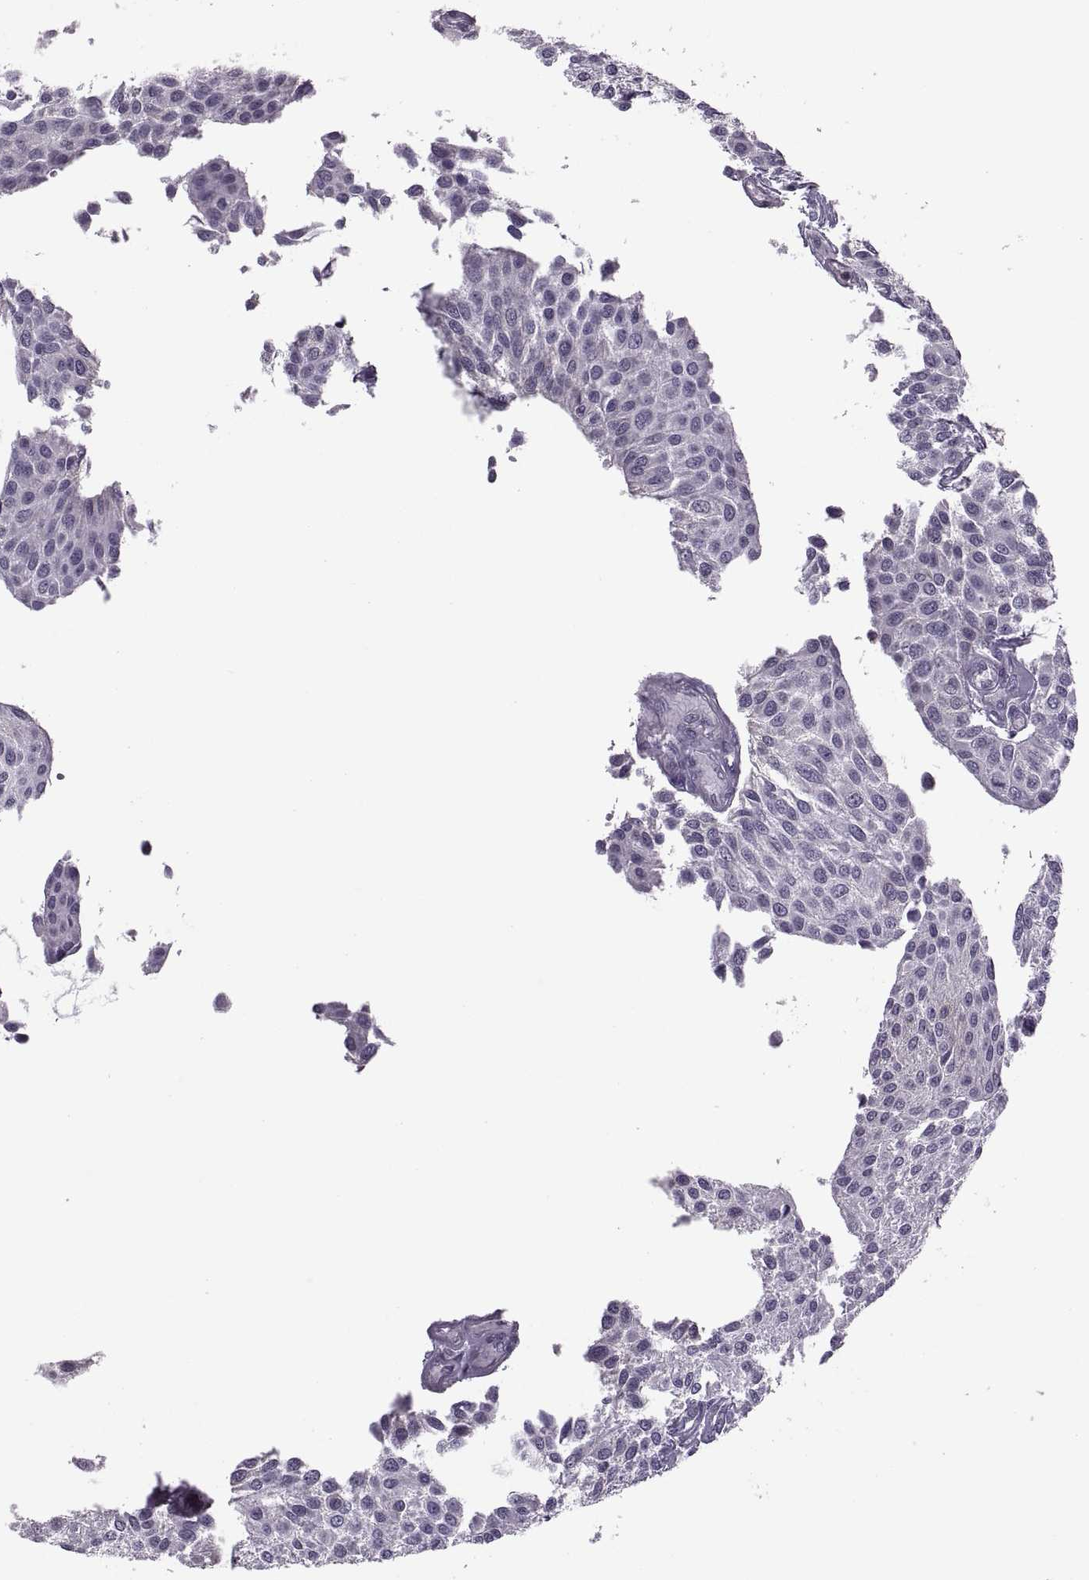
{"staining": {"intensity": "negative", "quantity": "none", "location": "none"}, "tissue": "urothelial cancer", "cell_type": "Tumor cells", "image_type": "cancer", "snomed": [{"axis": "morphology", "description": "Urothelial carcinoma, NOS"}, {"axis": "topography", "description": "Urinary bladder"}], "caption": "High magnification brightfield microscopy of transitional cell carcinoma stained with DAB (brown) and counterstained with hematoxylin (blue): tumor cells show no significant expression.", "gene": "ODF3", "patient": {"sex": "male", "age": 55}}